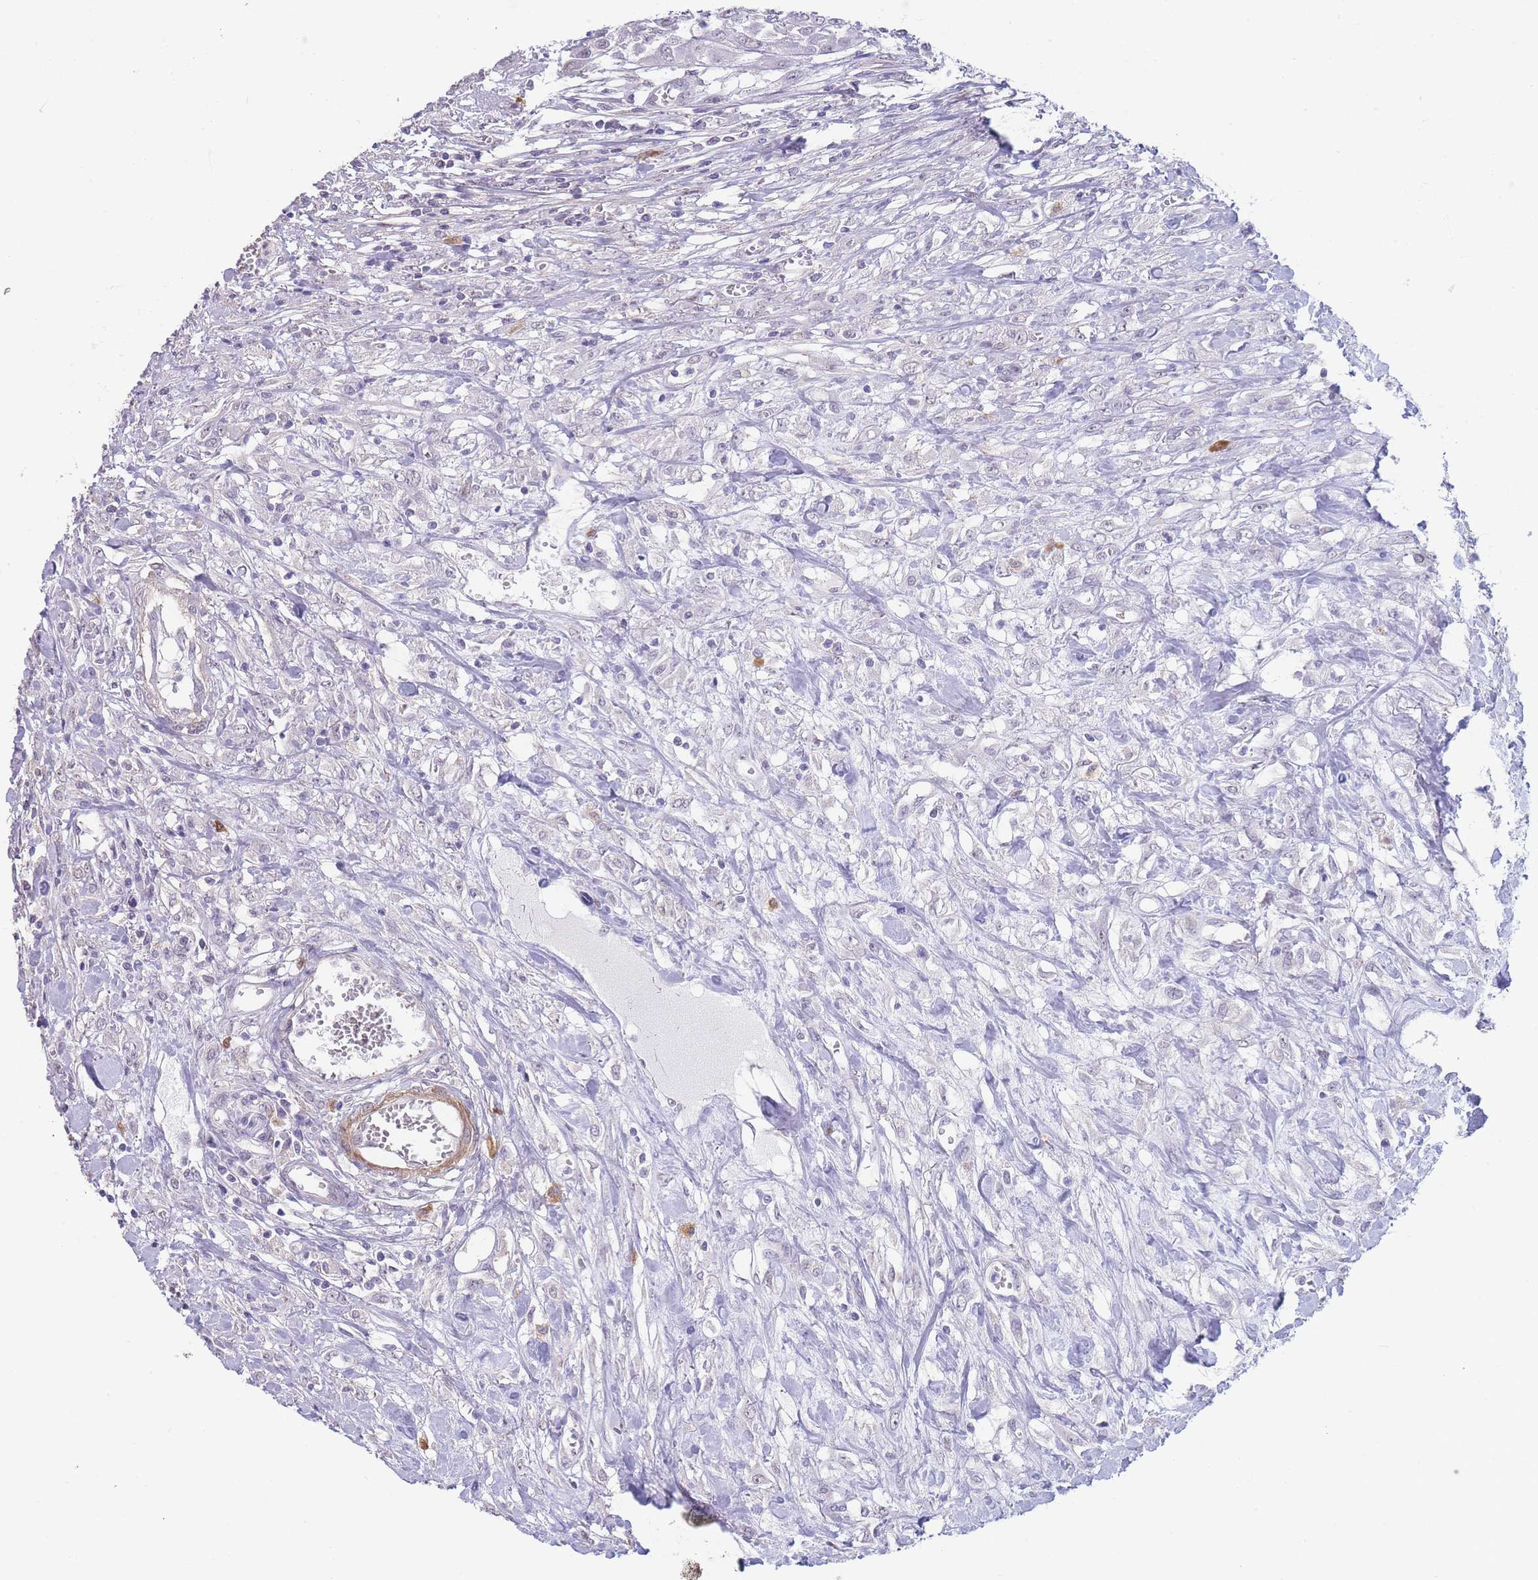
{"staining": {"intensity": "negative", "quantity": "none", "location": "none"}, "tissue": "urothelial cancer", "cell_type": "Tumor cells", "image_type": "cancer", "snomed": [{"axis": "morphology", "description": "Urothelial carcinoma, High grade"}, {"axis": "topography", "description": "Urinary bladder"}], "caption": "The histopathology image demonstrates no significant positivity in tumor cells of urothelial carcinoma (high-grade).", "gene": "ASAP3", "patient": {"sex": "male", "age": 57}}